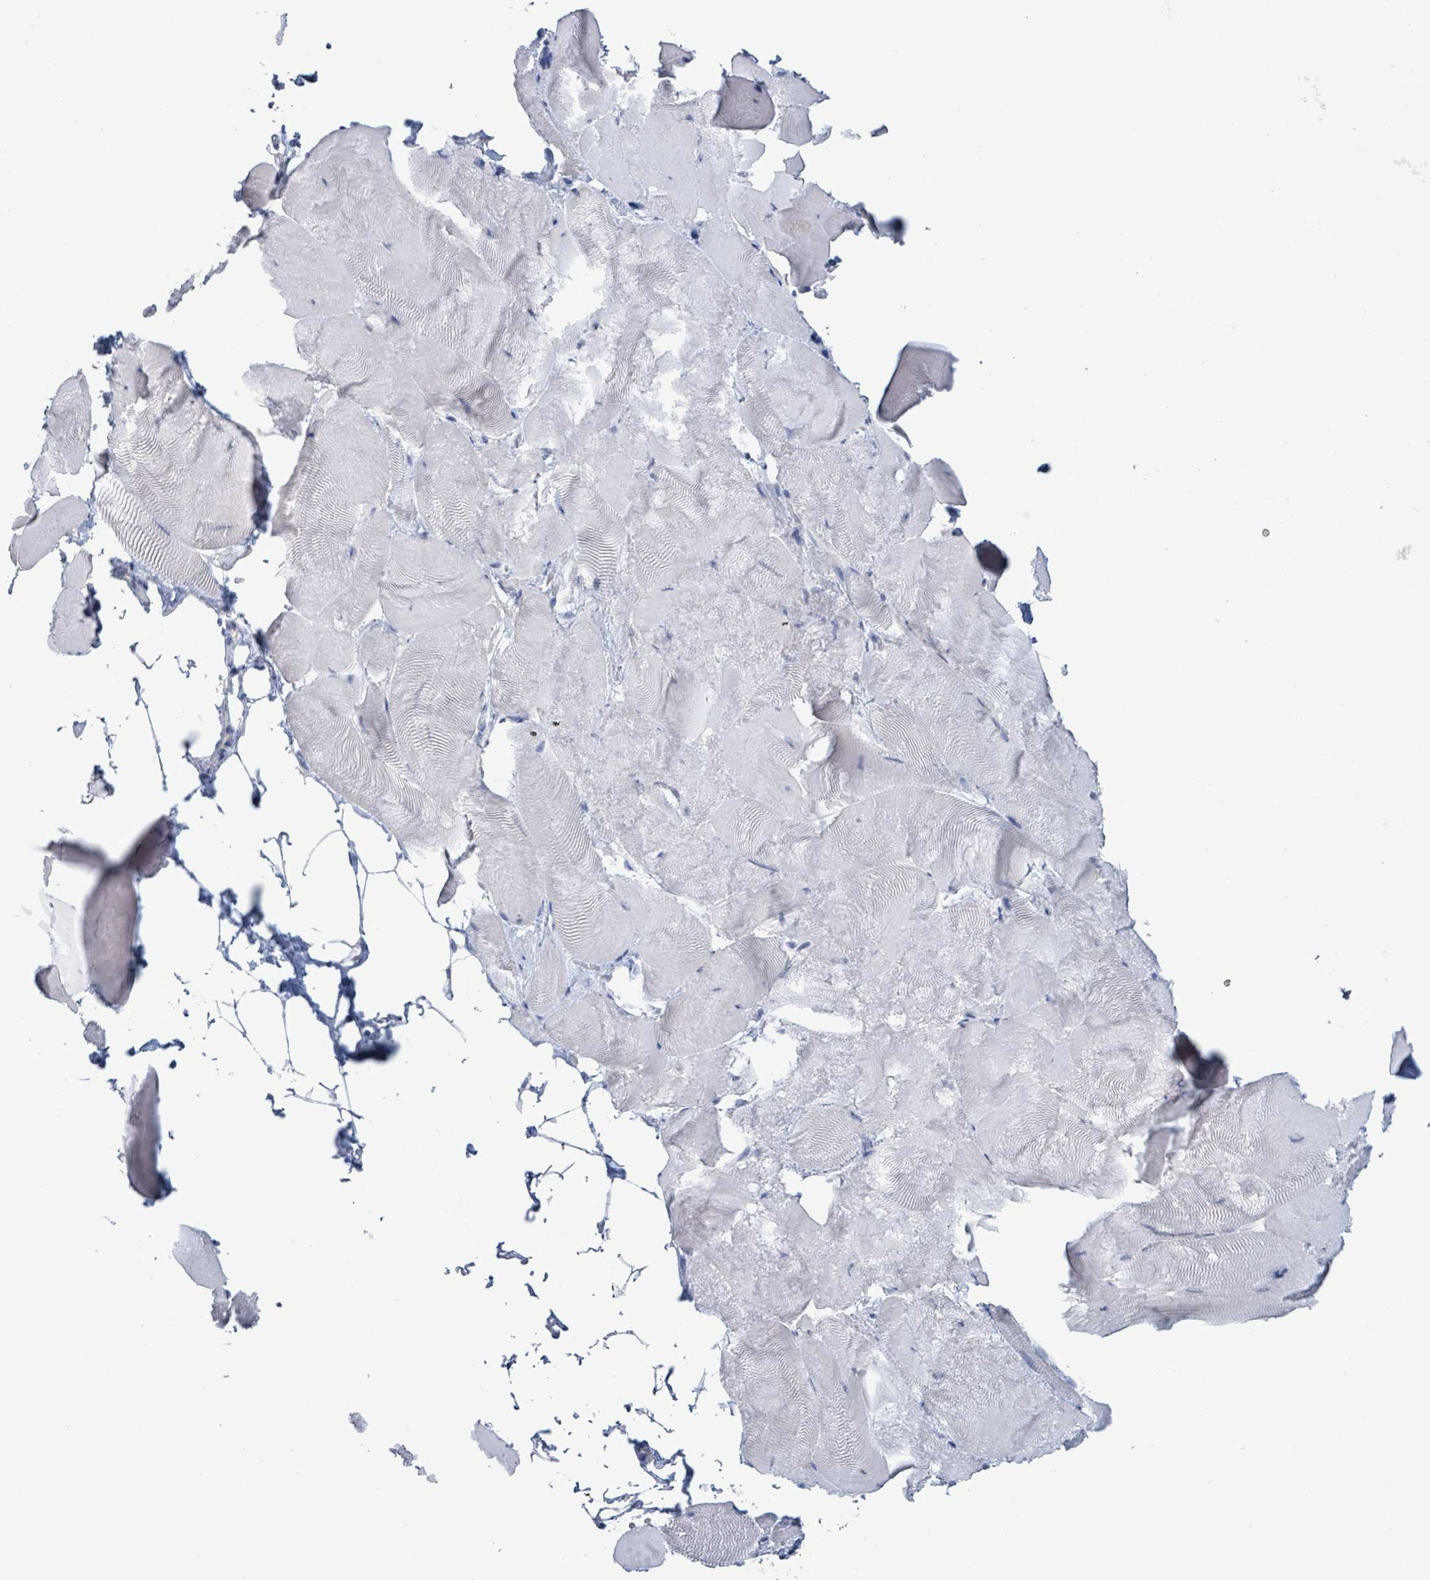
{"staining": {"intensity": "negative", "quantity": "none", "location": "none"}, "tissue": "skeletal muscle", "cell_type": "Myocytes", "image_type": "normal", "snomed": [{"axis": "morphology", "description": "Normal tissue, NOS"}, {"axis": "topography", "description": "Skeletal muscle"}], "caption": "Immunohistochemistry image of benign human skeletal muscle stained for a protein (brown), which demonstrates no positivity in myocytes. (DAB (3,3'-diaminobenzidine) immunohistochemistry with hematoxylin counter stain).", "gene": "PKLR", "patient": {"sex": "female", "age": 64}}